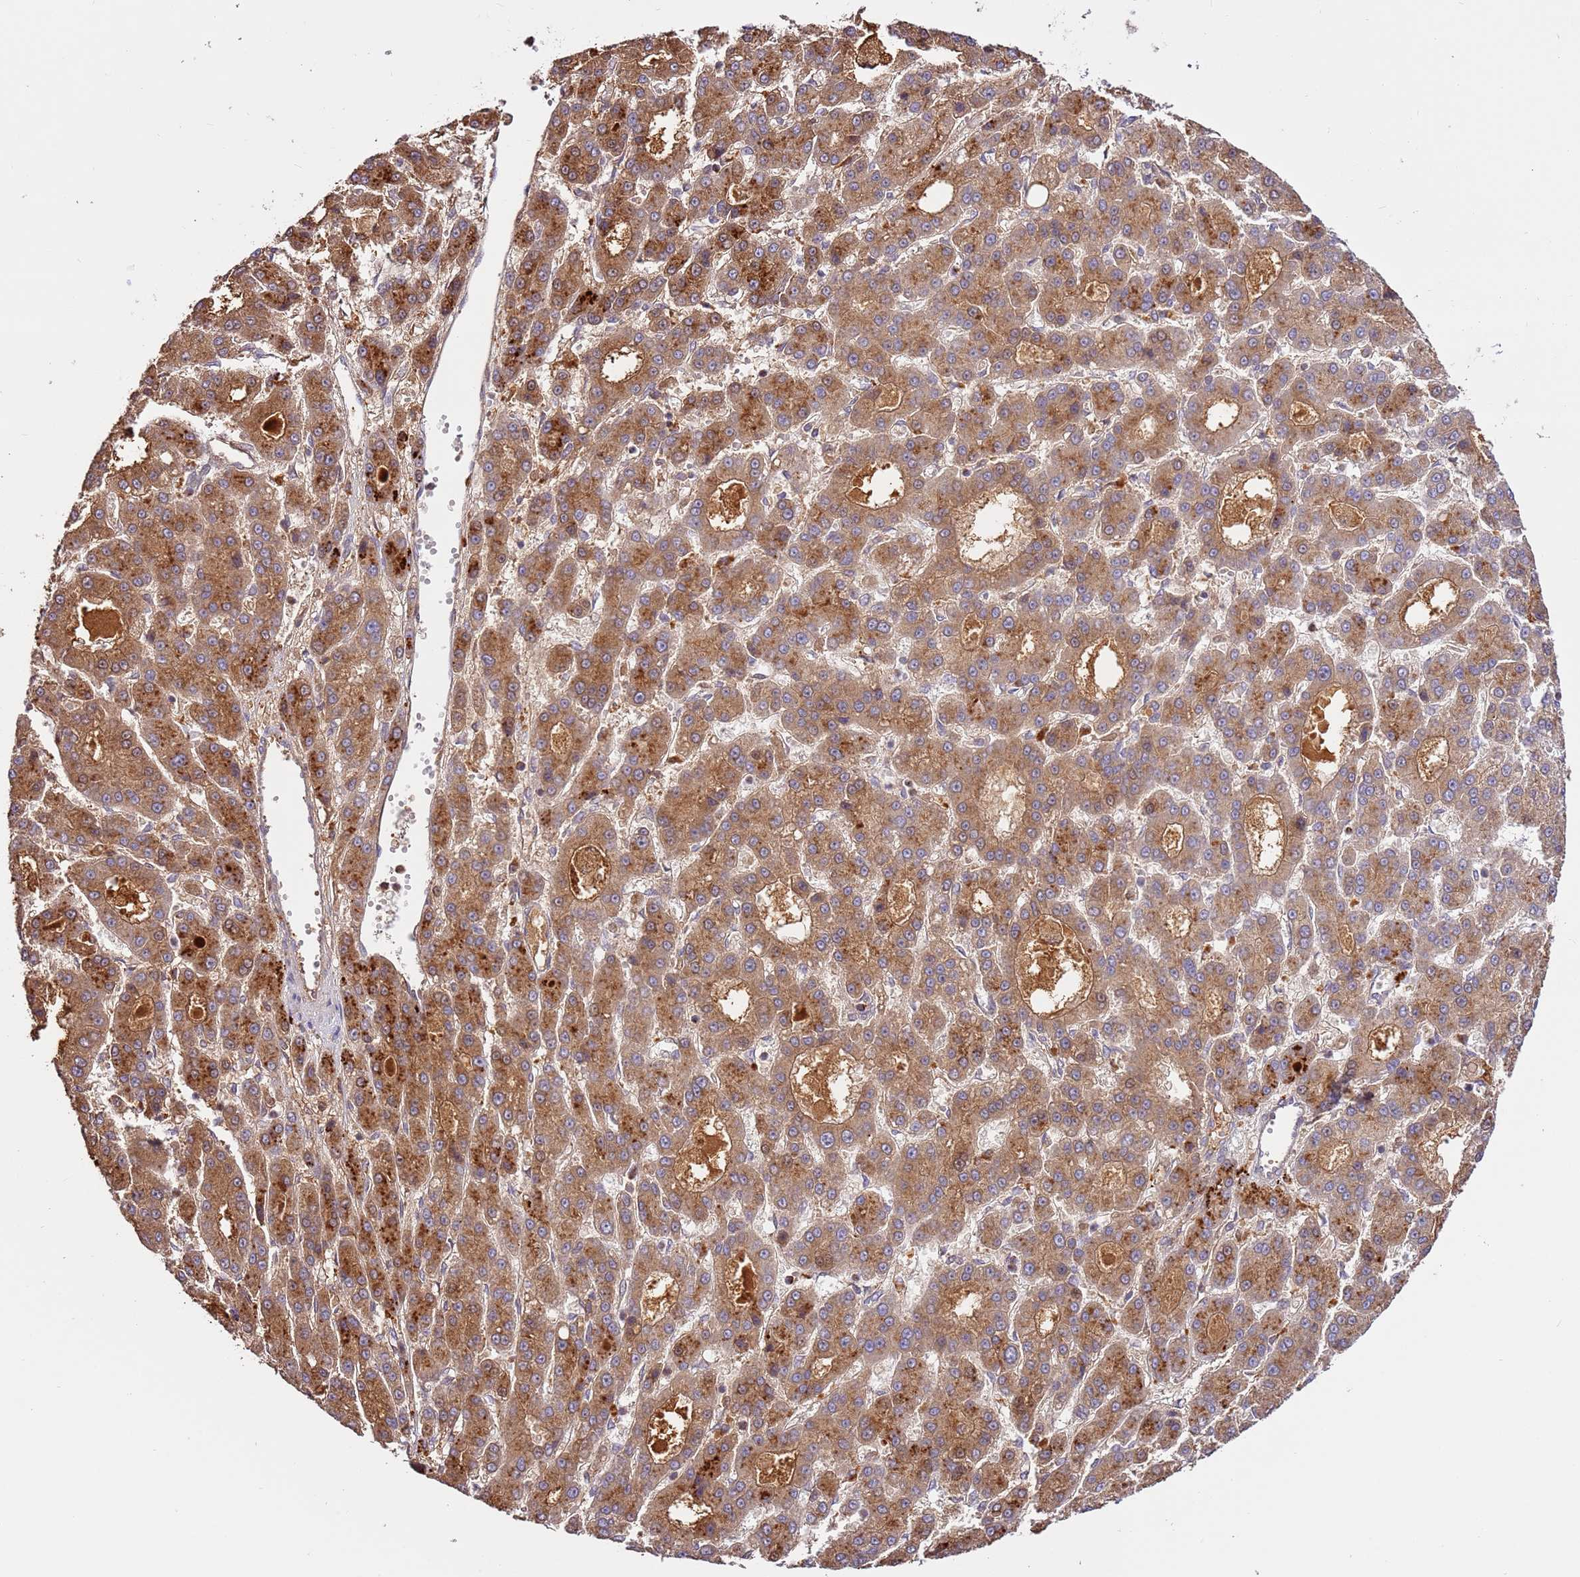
{"staining": {"intensity": "moderate", "quantity": ">75%", "location": "cytoplasmic/membranous"}, "tissue": "liver cancer", "cell_type": "Tumor cells", "image_type": "cancer", "snomed": [{"axis": "morphology", "description": "Carcinoma, Hepatocellular, NOS"}, {"axis": "topography", "description": "Liver"}], "caption": "The micrograph shows immunohistochemical staining of liver hepatocellular carcinoma. There is moderate cytoplasmic/membranous staining is seen in about >75% of tumor cells.", "gene": "ZNF624", "patient": {"sex": "male", "age": 70}}